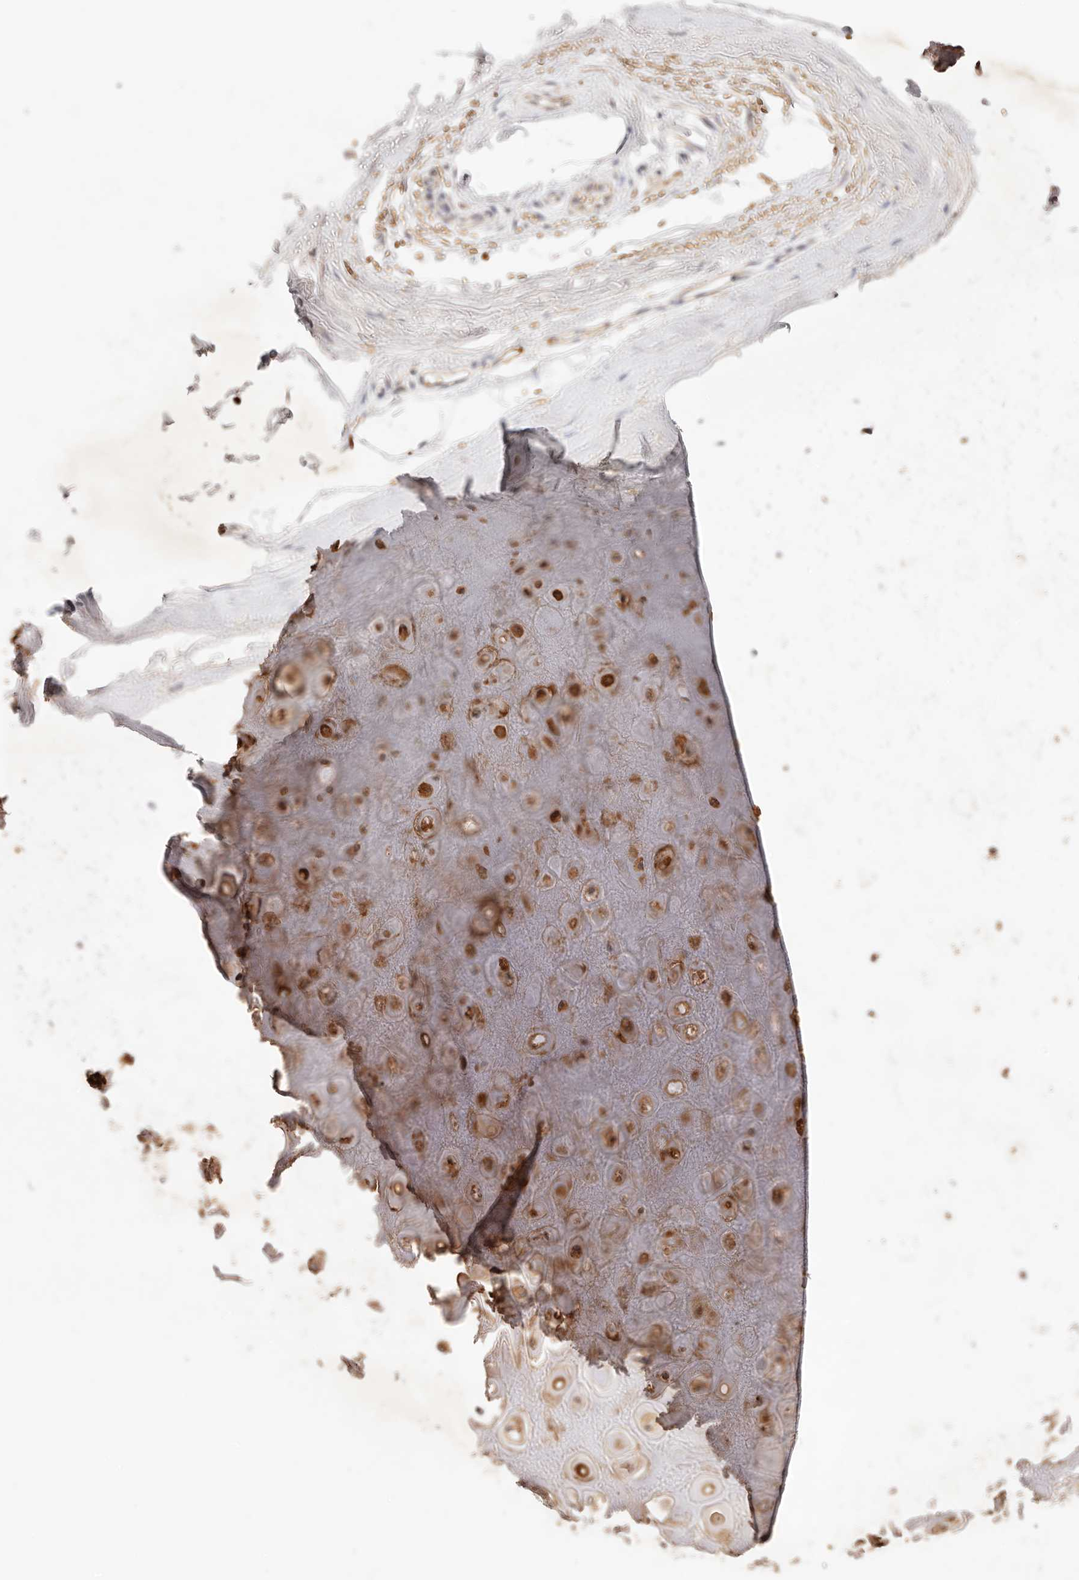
{"staining": {"intensity": "weak", "quantity": ">75%", "location": "cytoplasmic/membranous"}, "tissue": "adipose tissue", "cell_type": "Adipocytes", "image_type": "normal", "snomed": [{"axis": "morphology", "description": "Normal tissue, NOS"}, {"axis": "morphology", "description": "Basal cell carcinoma"}, {"axis": "topography", "description": "Skin"}], "caption": "This histopathology image shows immunohistochemistry staining of benign adipose tissue, with low weak cytoplasmic/membranous expression in about >75% of adipocytes.", "gene": "CXADR", "patient": {"sex": "female", "age": 89}}